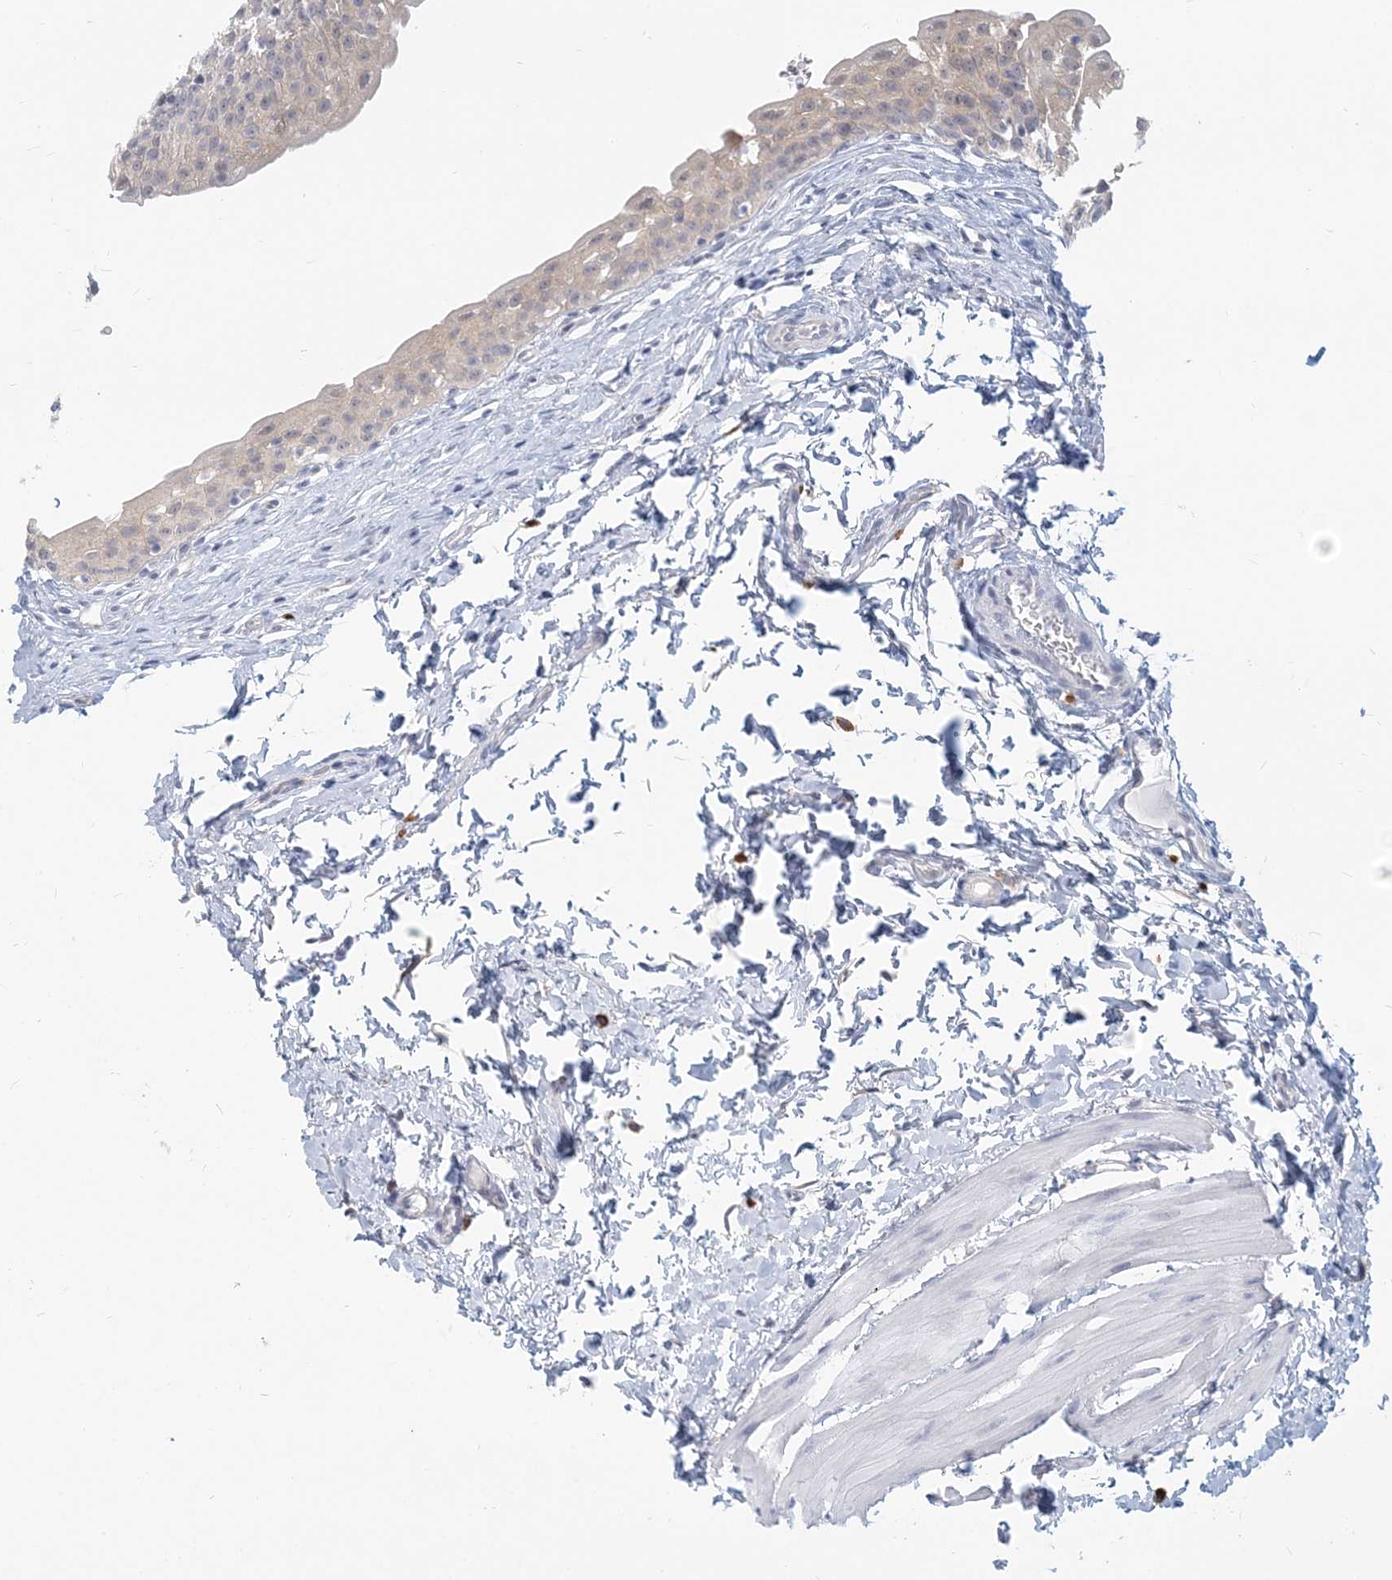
{"staining": {"intensity": "negative", "quantity": "none", "location": "none"}, "tissue": "urinary bladder", "cell_type": "Urothelial cells", "image_type": "normal", "snomed": [{"axis": "morphology", "description": "Normal tissue, NOS"}, {"axis": "topography", "description": "Urinary bladder"}], "caption": "Image shows no protein staining in urothelial cells of benign urinary bladder. (Stains: DAB (3,3'-diaminobenzidine) IHC with hematoxylin counter stain, Microscopy: brightfield microscopy at high magnification).", "gene": "GMPPA", "patient": {"sex": "male", "age": 51}}